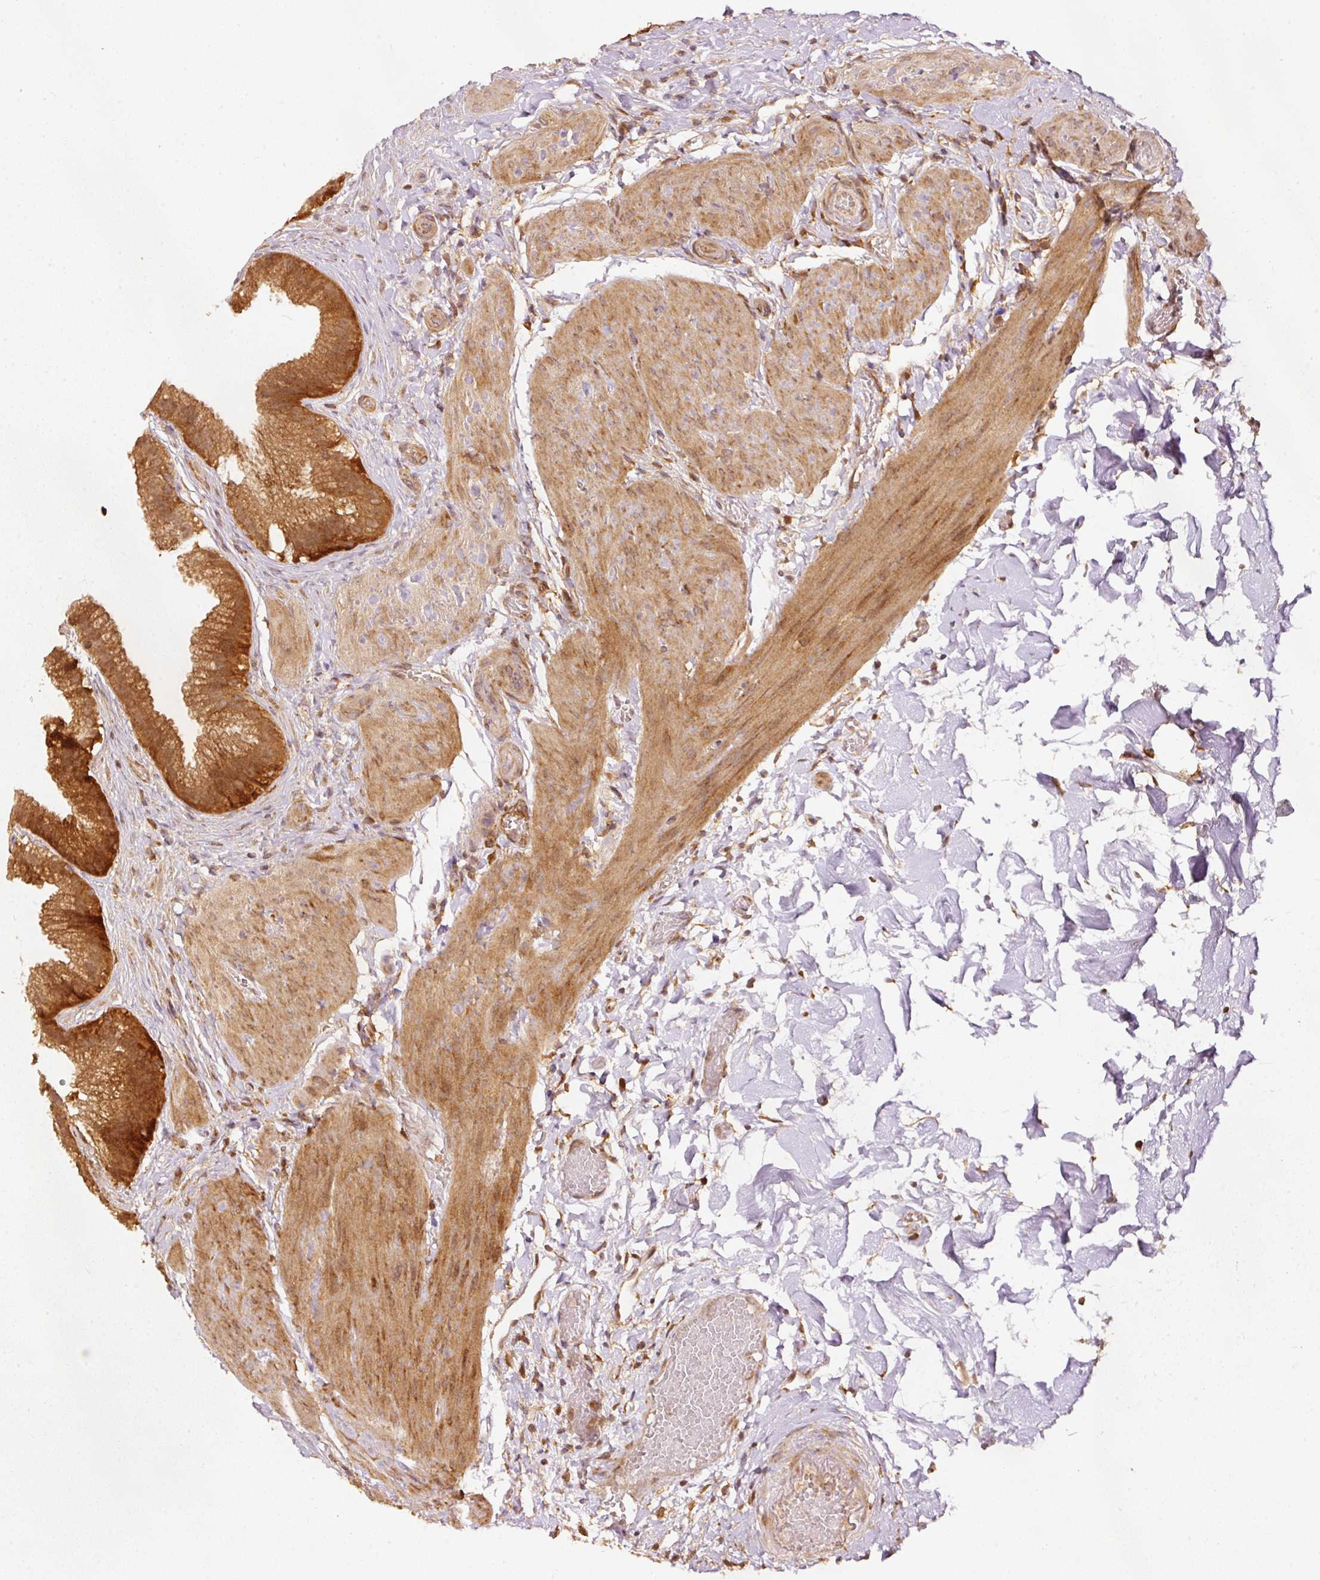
{"staining": {"intensity": "strong", "quantity": ">75%", "location": "cytoplasmic/membranous"}, "tissue": "gallbladder", "cell_type": "Glandular cells", "image_type": "normal", "snomed": [{"axis": "morphology", "description": "Normal tissue, NOS"}, {"axis": "topography", "description": "Gallbladder"}], "caption": "The immunohistochemical stain highlights strong cytoplasmic/membranous positivity in glandular cells of unremarkable gallbladder.", "gene": "EIF3B", "patient": {"sex": "female", "age": 63}}